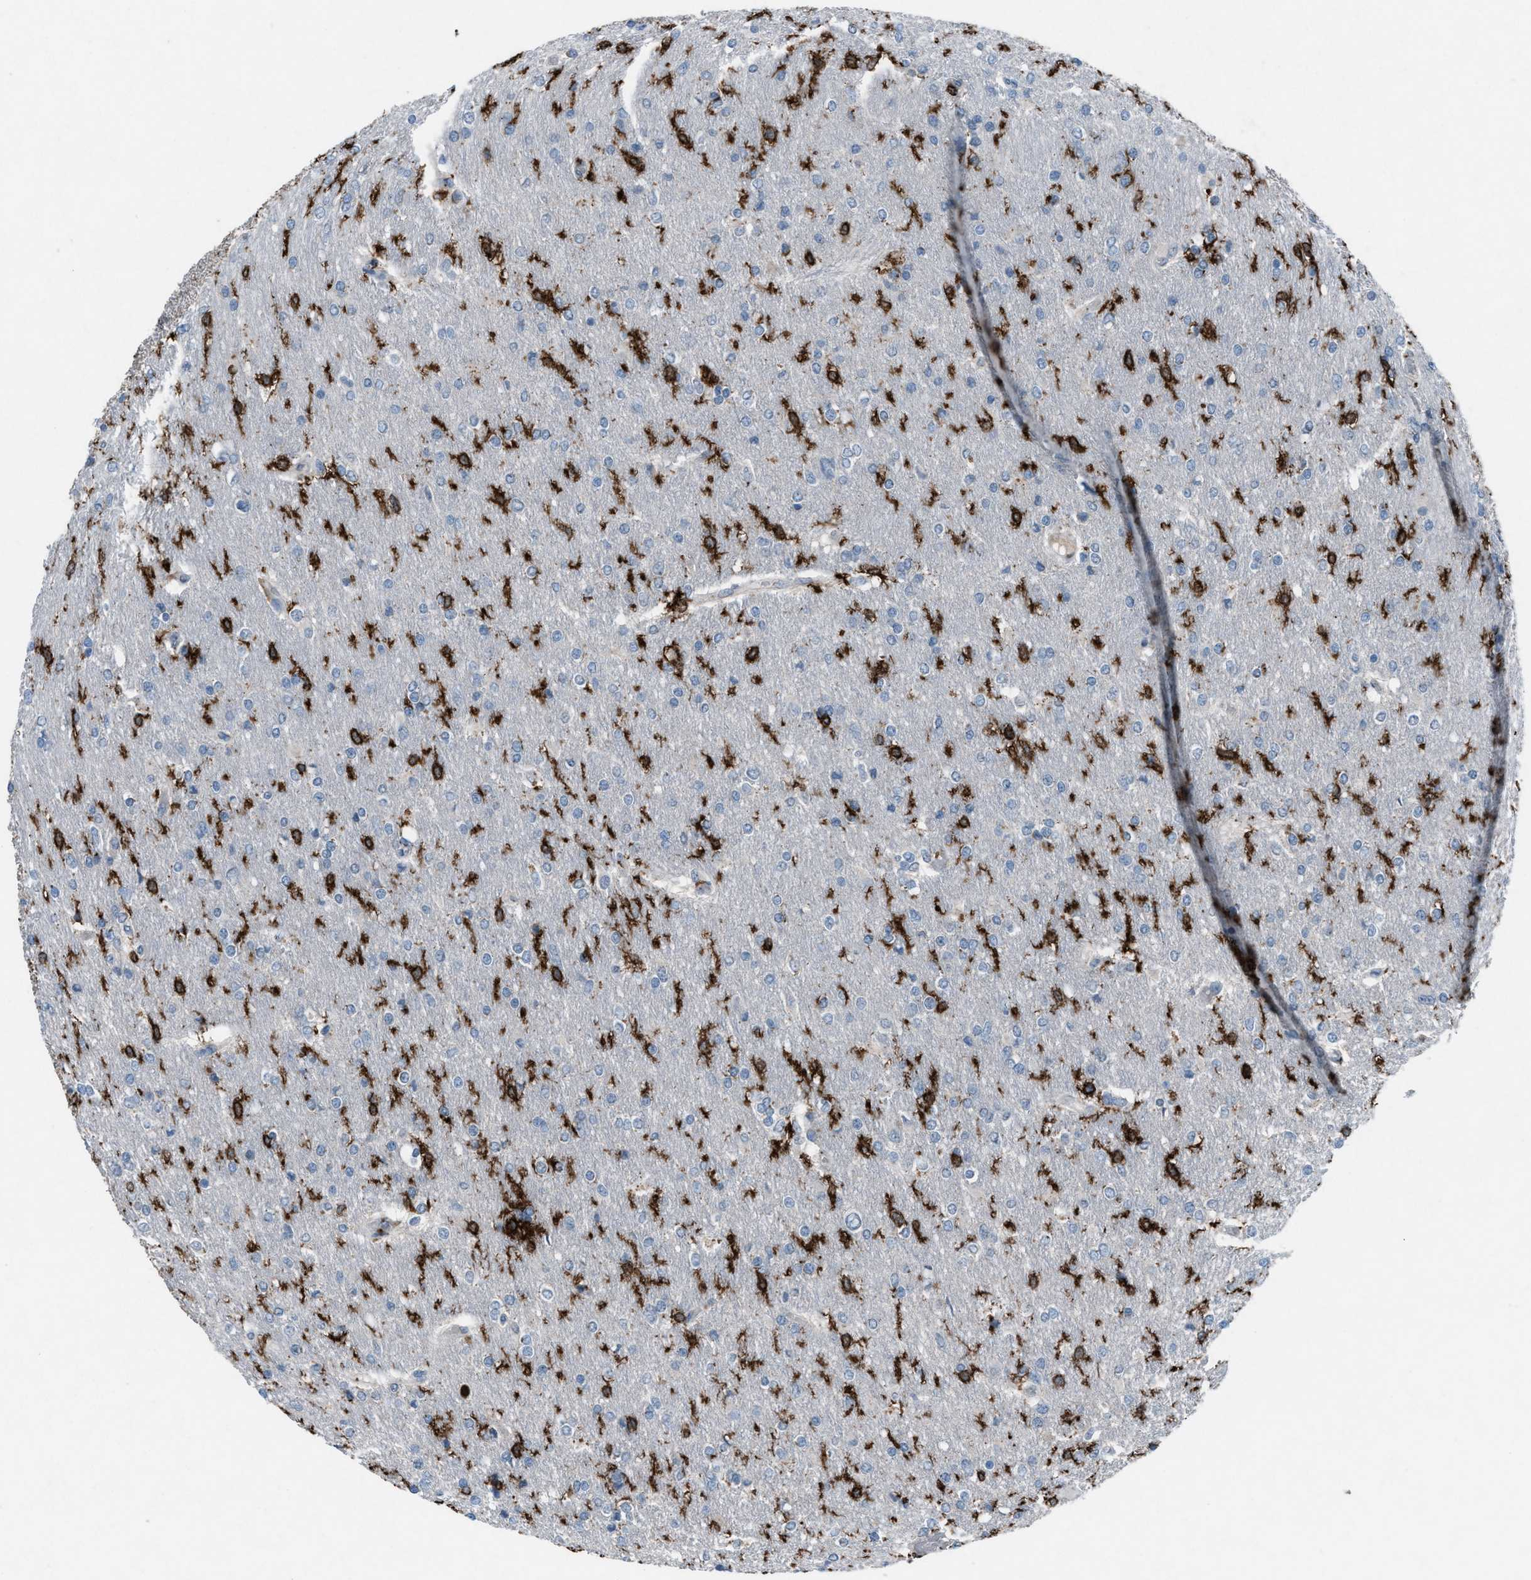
{"staining": {"intensity": "negative", "quantity": "none", "location": "none"}, "tissue": "glioma", "cell_type": "Tumor cells", "image_type": "cancer", "snomed": [{"axis": "morphology", "description": "Glioma, malignant, High grade"}, {"axis": "topography", "description": "Cerebral cortex"}], "caption": "Immunohistochemical staining of human glioma demonstrates no significant expression in tumor cells. (Stains: DAB immunohistochemistry with hematoxylin counter stain, Microscopy: brightfield microscopy at high magnification).", "gene": "FCER1G", "patient": {"sex": "female", "age": 36}}